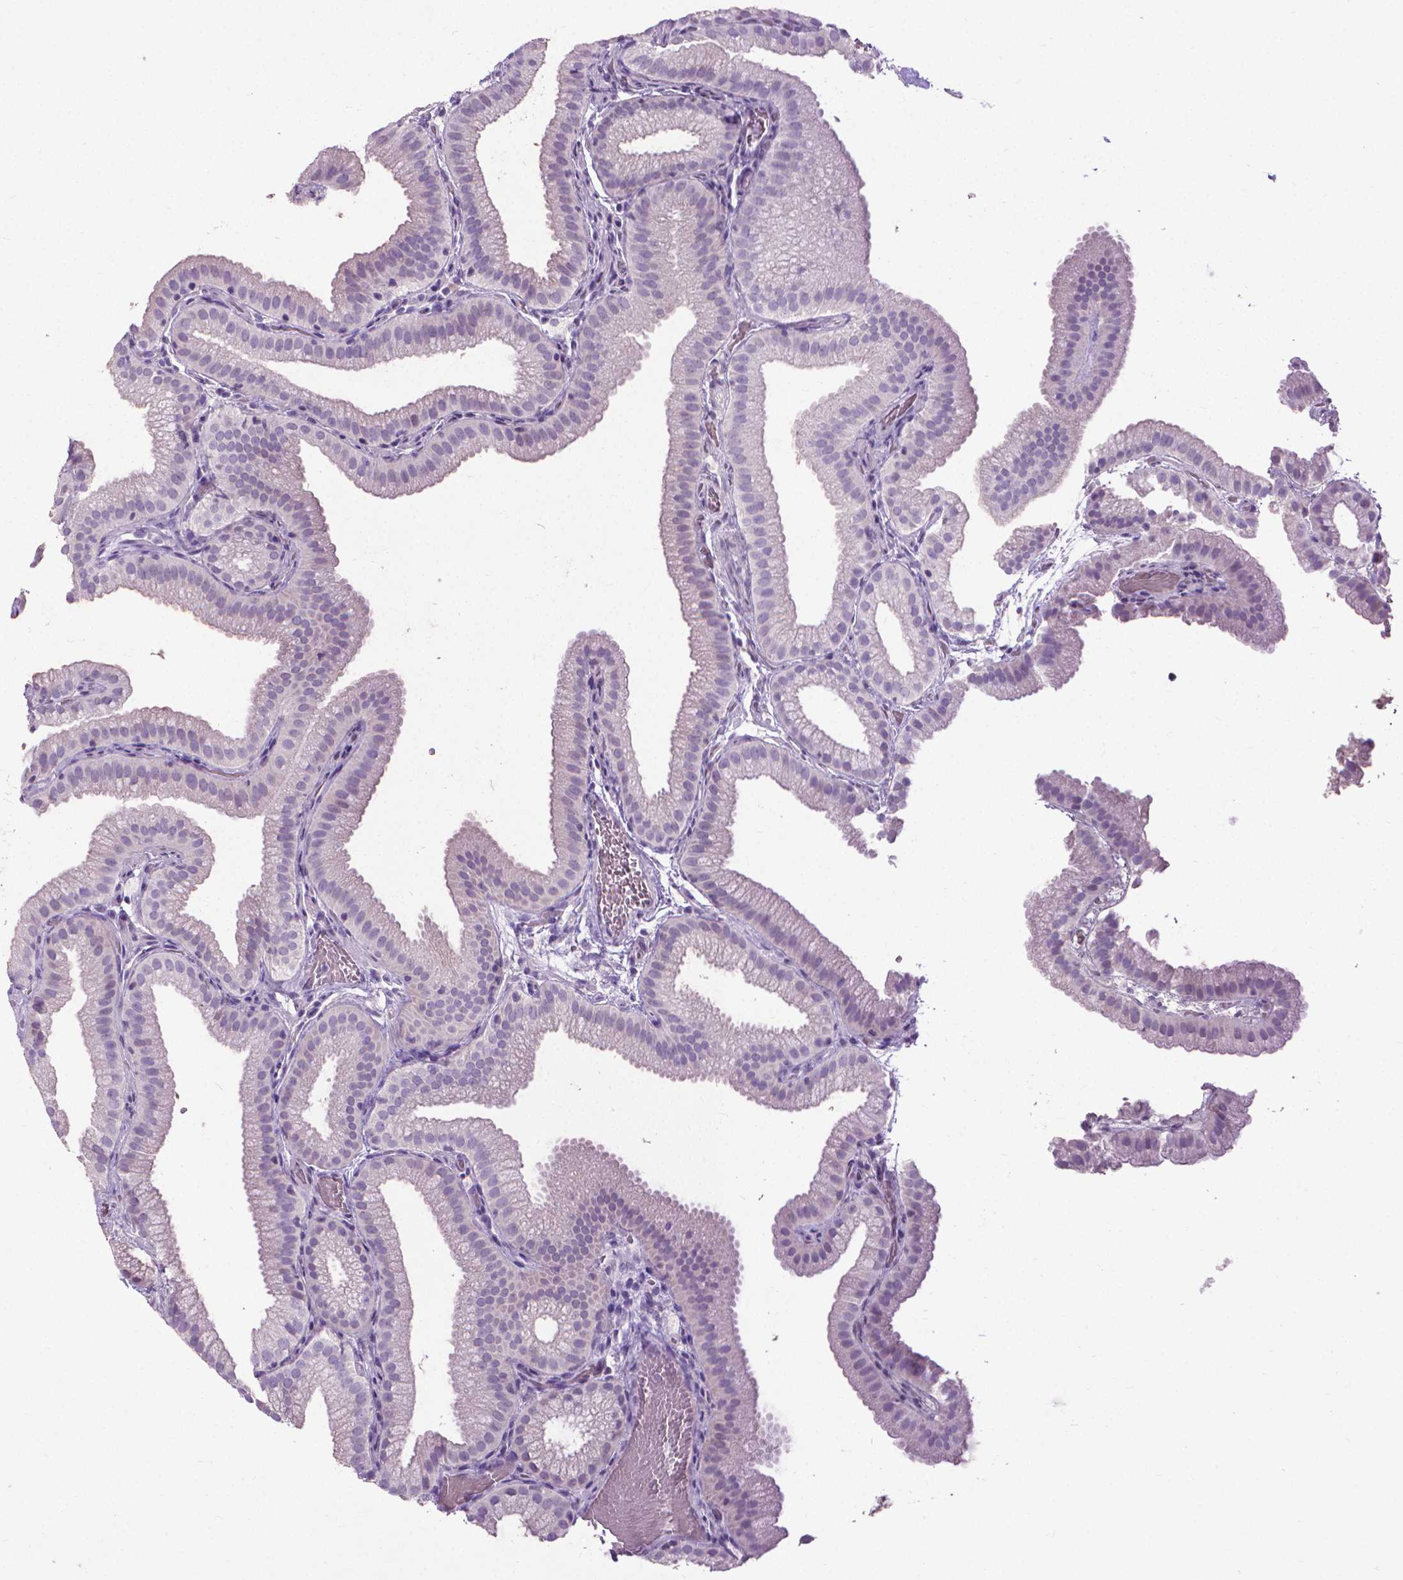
{"staining": {"intensity": "negative", "quantity": "none", "location": "none"}, "tissue": "gallbladder", "cell_type": "Glandular cells", "image_type": "normal", "snomed": [{"axis": "morphology", "description": "Normal tissue, NOS"}, {"axis": "topography", "description": "Gallbladder"}], "caption": "Photomicrograph shows no protein expression in glandular cells of benign gallbladder. (DAB immunohistochemistry (IHC) with hematoxylin counter stain).", "gene": "KRT5", "patient": {"sex": "female", "age": 63}}